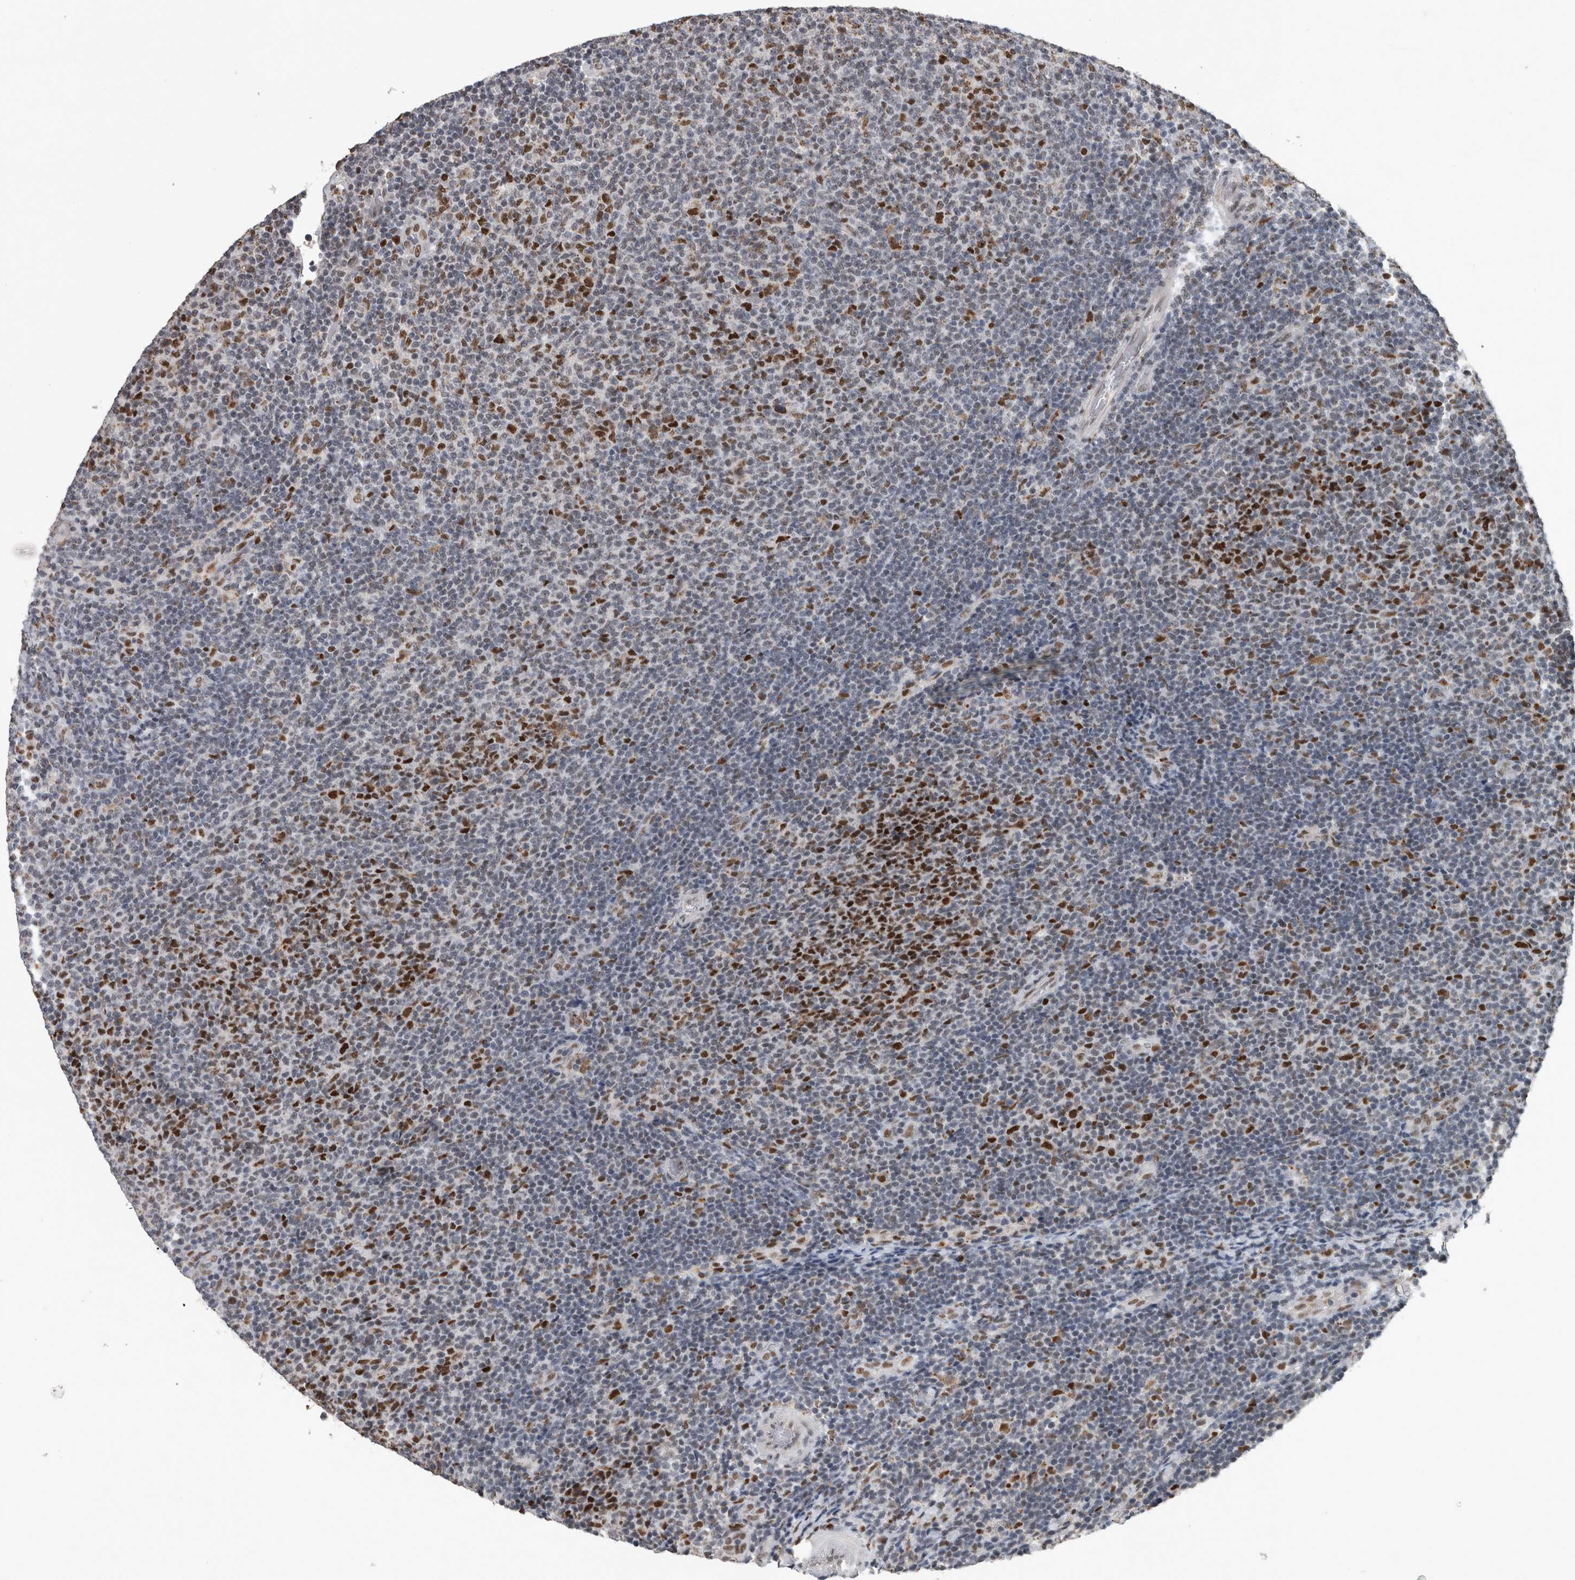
{"staining": {"intensity": "moderate", "quantity": "<25%", "location": "nuclear"}, "tissue": "lymphoma", "cell_type": "Tumor cells", "image_type": "cancer", "snomed": [{"axis": "morphology", "description": "Malignant lymphoma, non-Hodgkin's type, Low grade"}, {"axis": "topography", "description": "Lymph node"}], "caption": "DAB (3,3'-diaminobenzidine) immunohistochemical staining of human lymphoma shows moderate nuclear protein expression in approximately <25% of tumor cells.", "gene": "POLD2", "patient": {"sex": "male", "age": 66}}